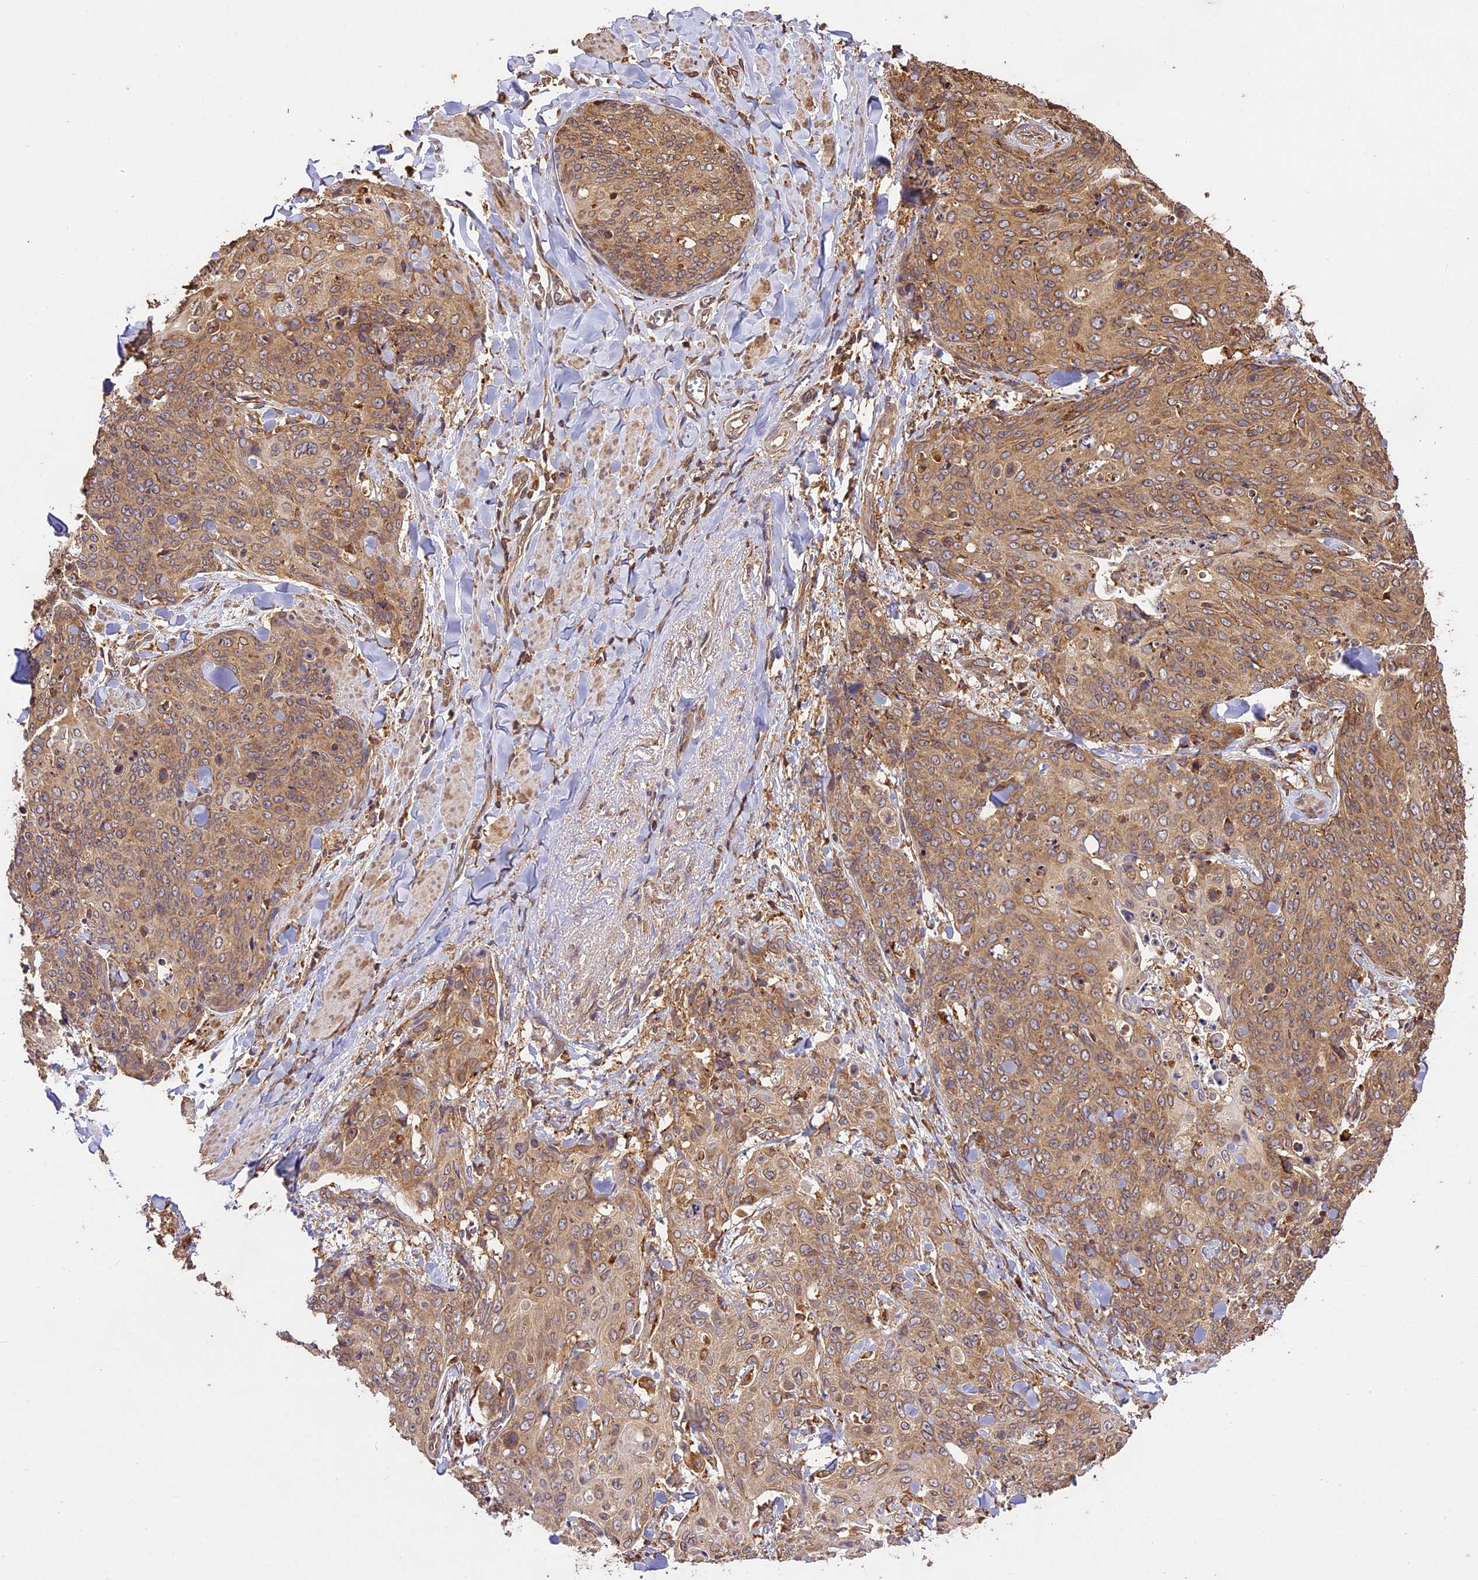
{"staining": {"intensity": "moderate", "quantity": ">75%", "location": "cytoplasmic/membranous"}, "tissue": "skin cancer", "cell_type": "Tumor cells", "image_type": "cancer", "snomed": [{"axis": "morphology", "description": "Squamous cell carcinoma, NOS"}, {"axis": "topography", "description": "Skin"}, {"axis": "topography", "description": "Vulva"}], "caption": "Skin cancer stained for a protein (brown) displays moderate cytoplasmic/membranous positive positivity in approximately >75% of tumor cells.", "gene": "BRAP", "patient": {"sex": "female", "age": 85}}